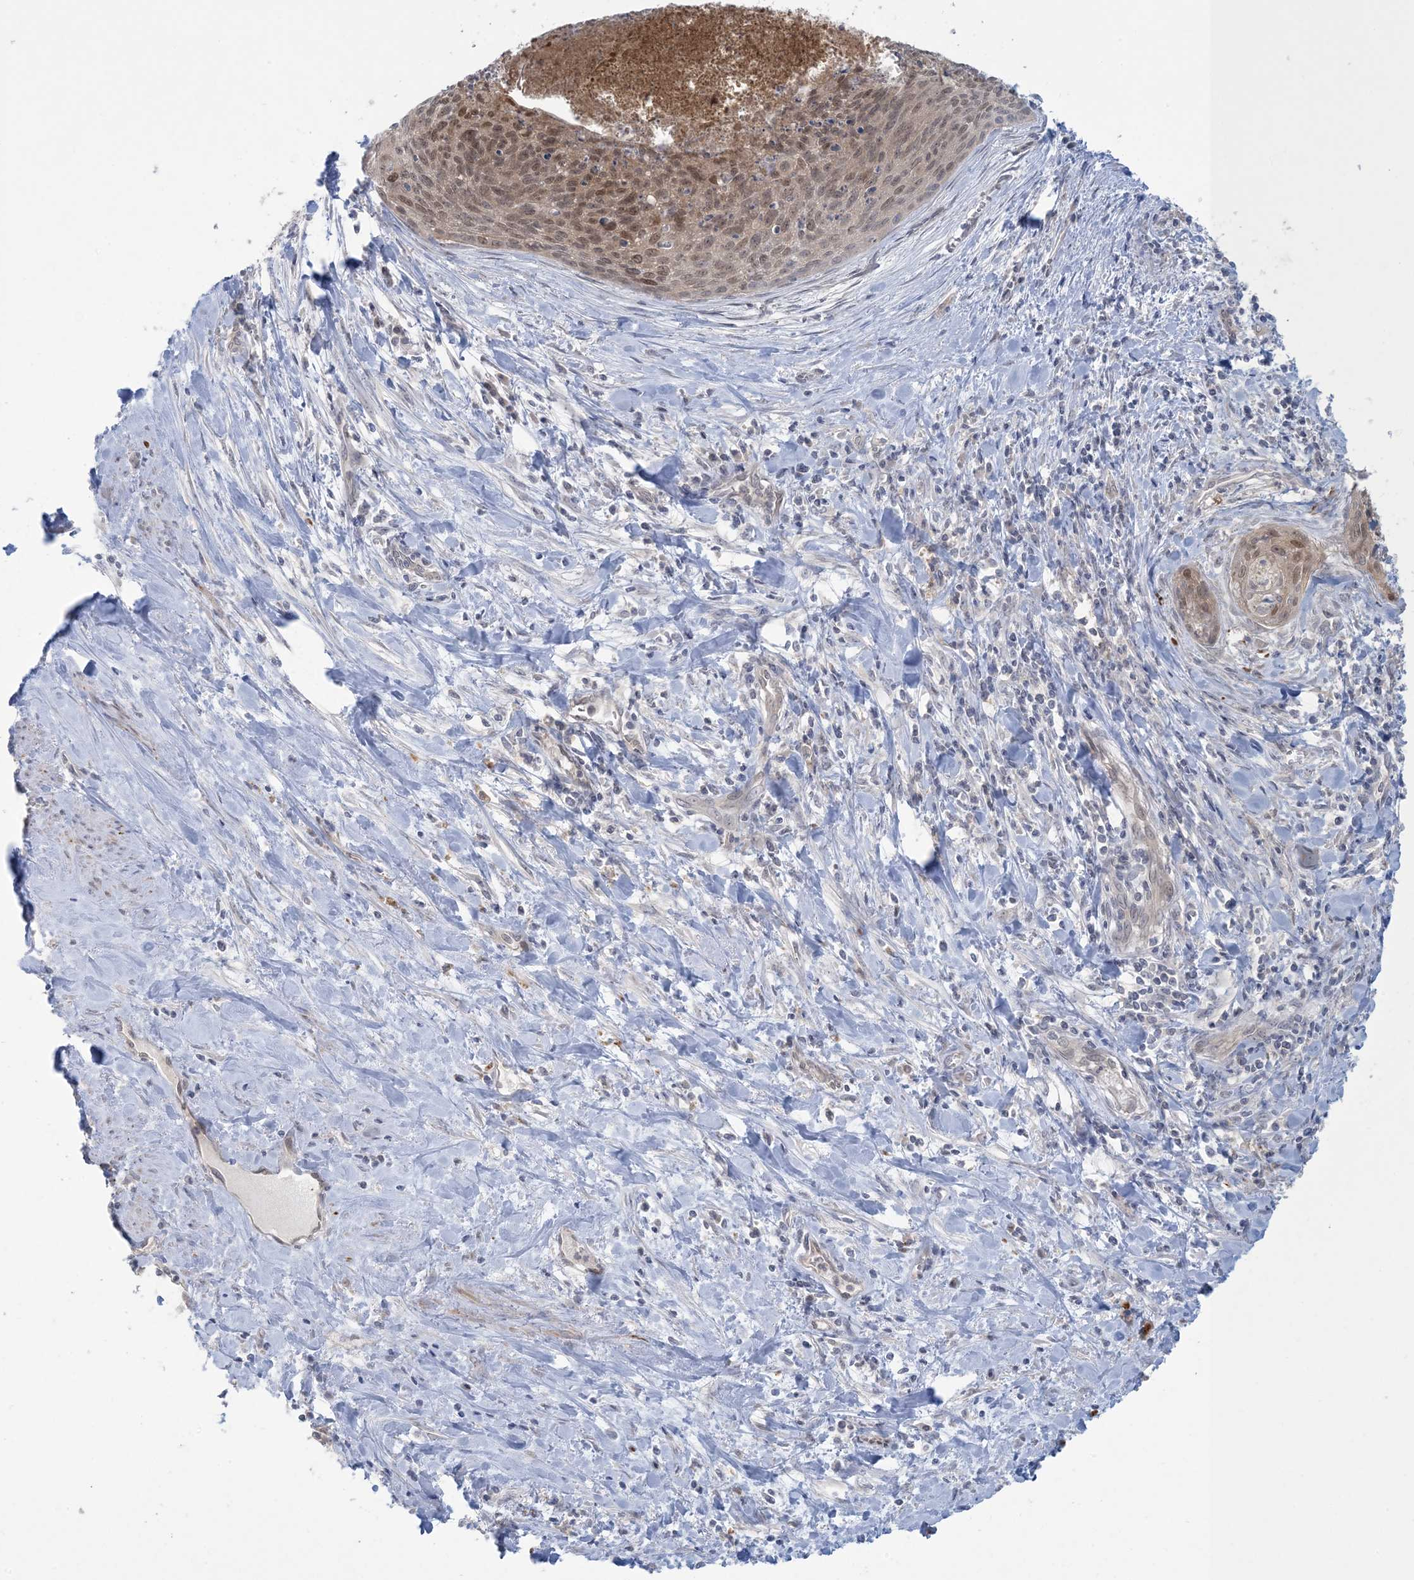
{"staining": {"intensity": "weak", "quantity": "25%-75%", "location": "nuclear"}, "tissue": "cervical cancer", "cell_type": "Tumor cells", "image_type": "cancer", "snomed": [{"axis": "morphology", "description": "Squamous cell carcinoma, NOS"}, {"axis": "topography", "description": "Cervix"}], "caption": "Cervical cancer tissue reveals weak nuclear positivity in about 25%-75% of tumor cells, visualized by immunohistochemistry. (DAB (3,3'-diaminobenzidine) IHC, brown staining for protein, blue staining for nuclei).", "gene": "NRBP2", "patient": {"sex": "female", "age": 55}}